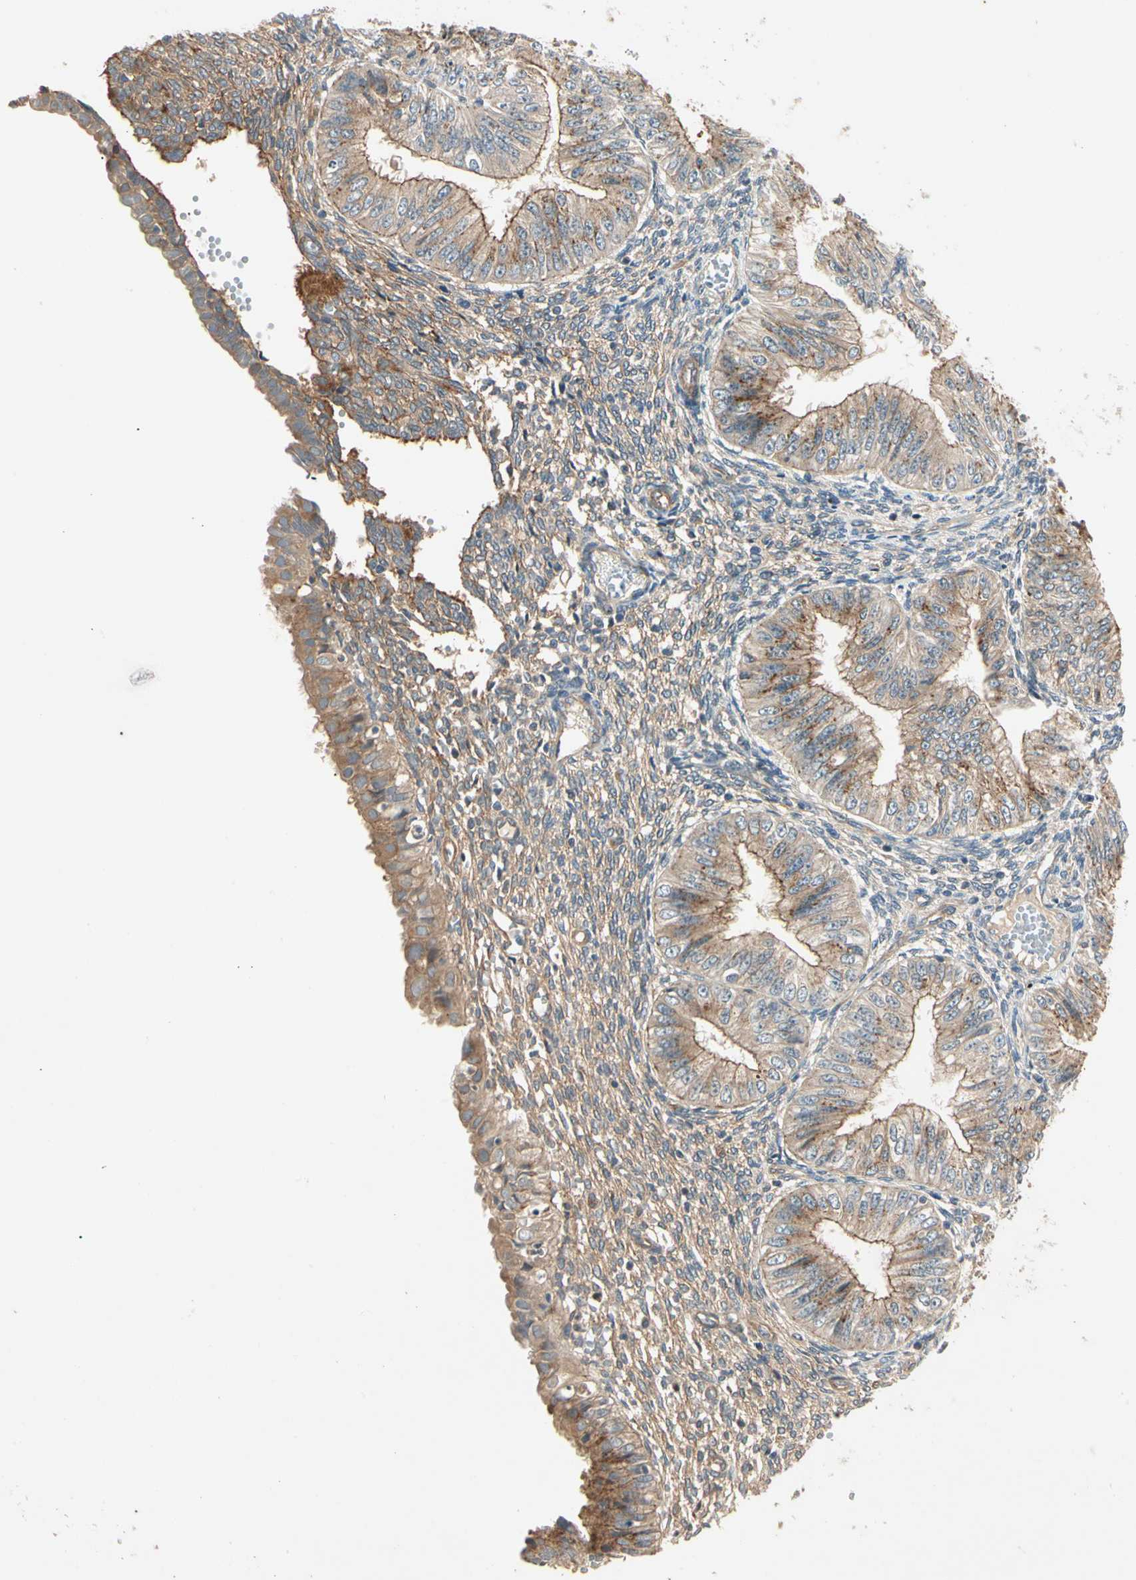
{"staining": {"intensity": "moderate", "quantity": ">75%", "location": "cytoplasmic/membranous"}, "tissue": "endometrial cancer", "cell_type": "Tumor cells", "image_type": "cancer", "snomed": [{"axis": "morphology", "description": "Normal tissue, NOS"}, {"axis": "morphology", "description": "Adenocarcinoma, NOS"}, {"axis": "topography", "description": "Endometrium"}], "caption": "Endometrial cancer stained for a protein (brown) displays moderate cytoplasmic/membranous positive staining in about >75% of tumor cells.", "gene": "ROCK2", "patient": {"sex": "female", "age": 53}}